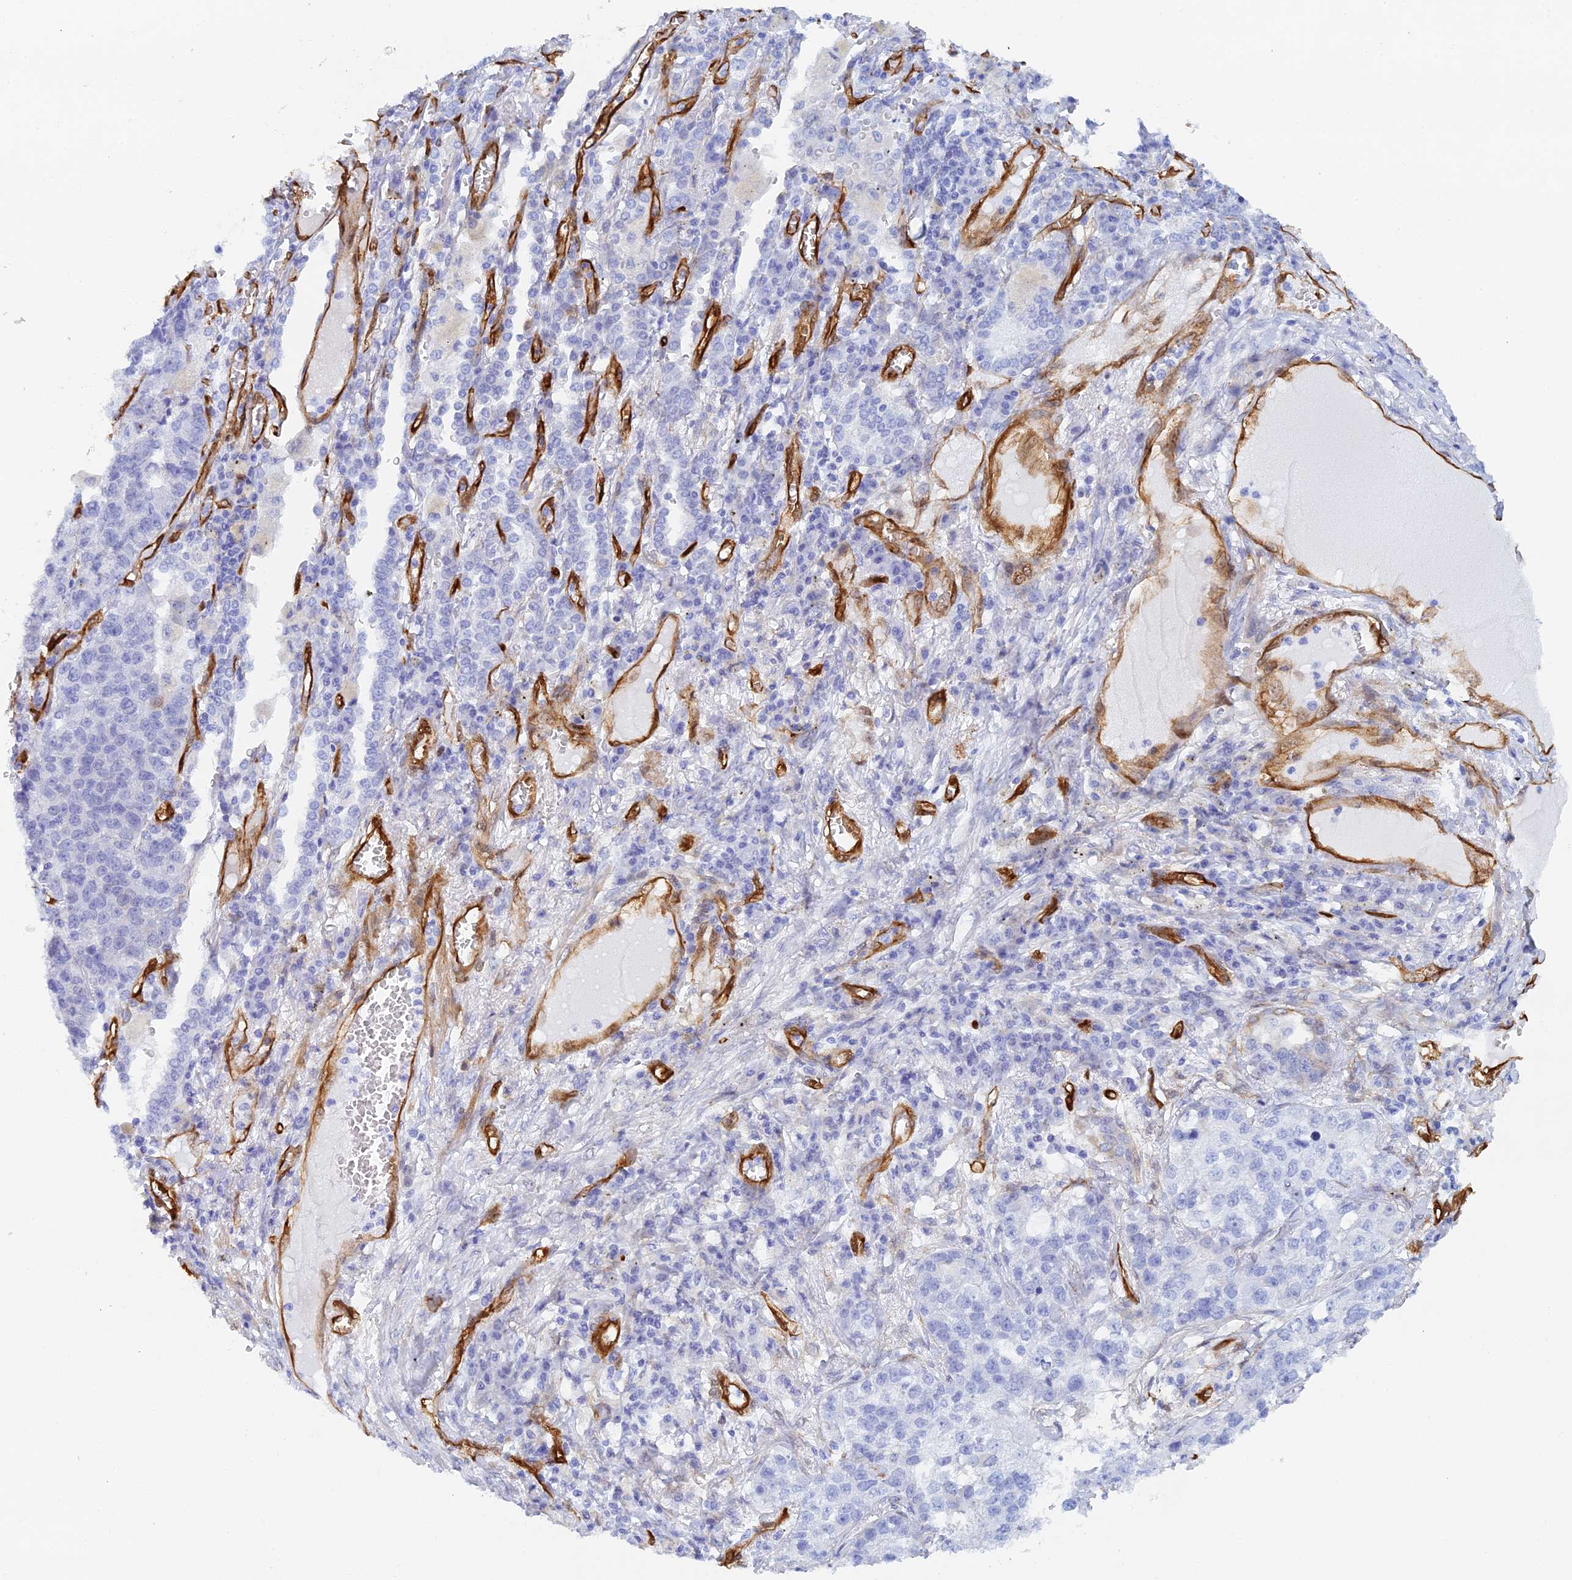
{"staining": {"intensity": "negative", "quantity": "none", "location": "none"}, "tissue": "lung cancer", "cell_type": "Tumor cells", "image_type": "cancer", "snomed": [{"axis": "morphology", "description": "Adenocarcinoma, NOS"}, {"axis": "topography", "description": "Lung"}], "caption": "Immunohistochemistry (IHC) histopathology image of neoplastic tissue: lung cancer (adenocarcinoma) stained with DAB (3,3'-diaminobenzidine) reveals no significant protein staining in tumor cells.", "gene": "CRIP2", "patient": {"sex": "male", "age": 49}}